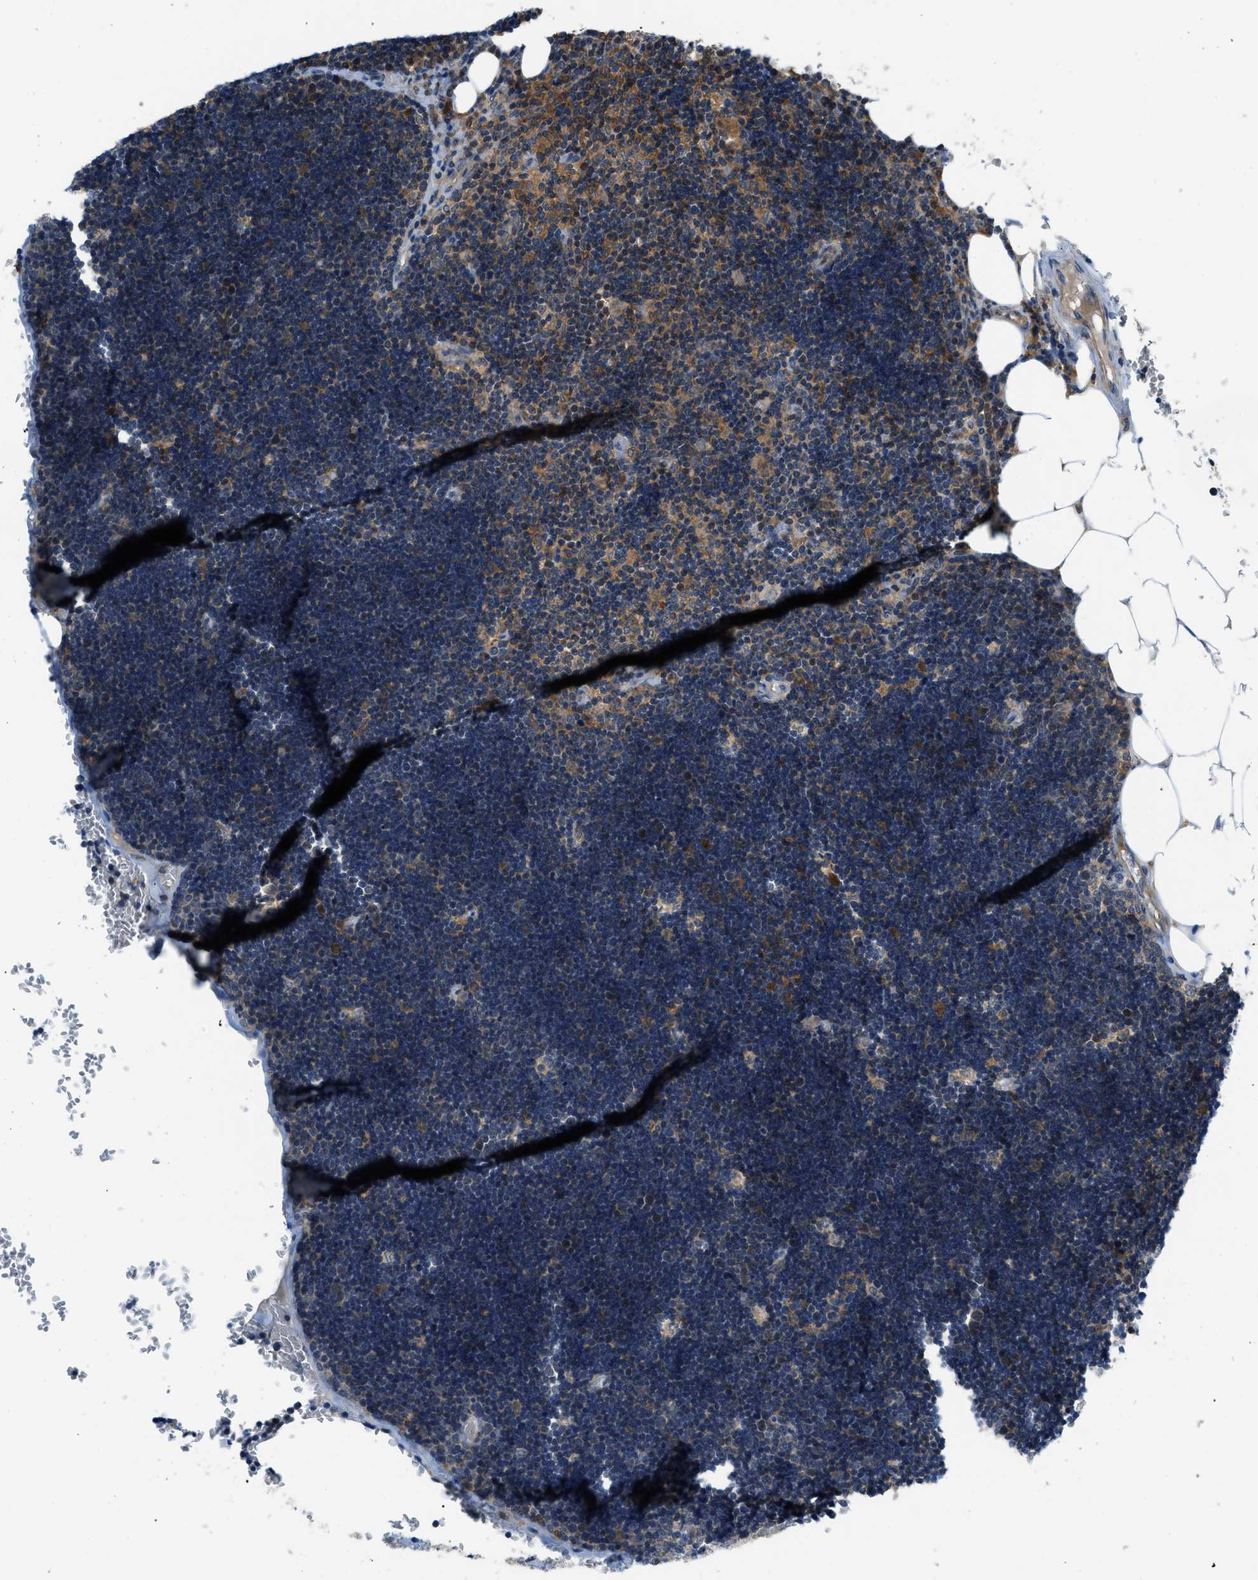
{"staining": {"intensity": "weak", "quantity": "25%-75%", "location": "cytoplasmic/membranous"}, "tissue": "lymph node", "cell_type": "Germinal center cells", "image_type": "normal", "snomed": [{"axis": "morphology", "description": "Normal tissue, NOS"}, {"axis": "topography", "description": "Lymph node"}], "caption": "An image of lymph node stained for a protein shows weak cytoplasmic/membranous brown staining in germinal center cells.", "gene": "GPR31", "patient": {"sex": "male", "age": 33}}